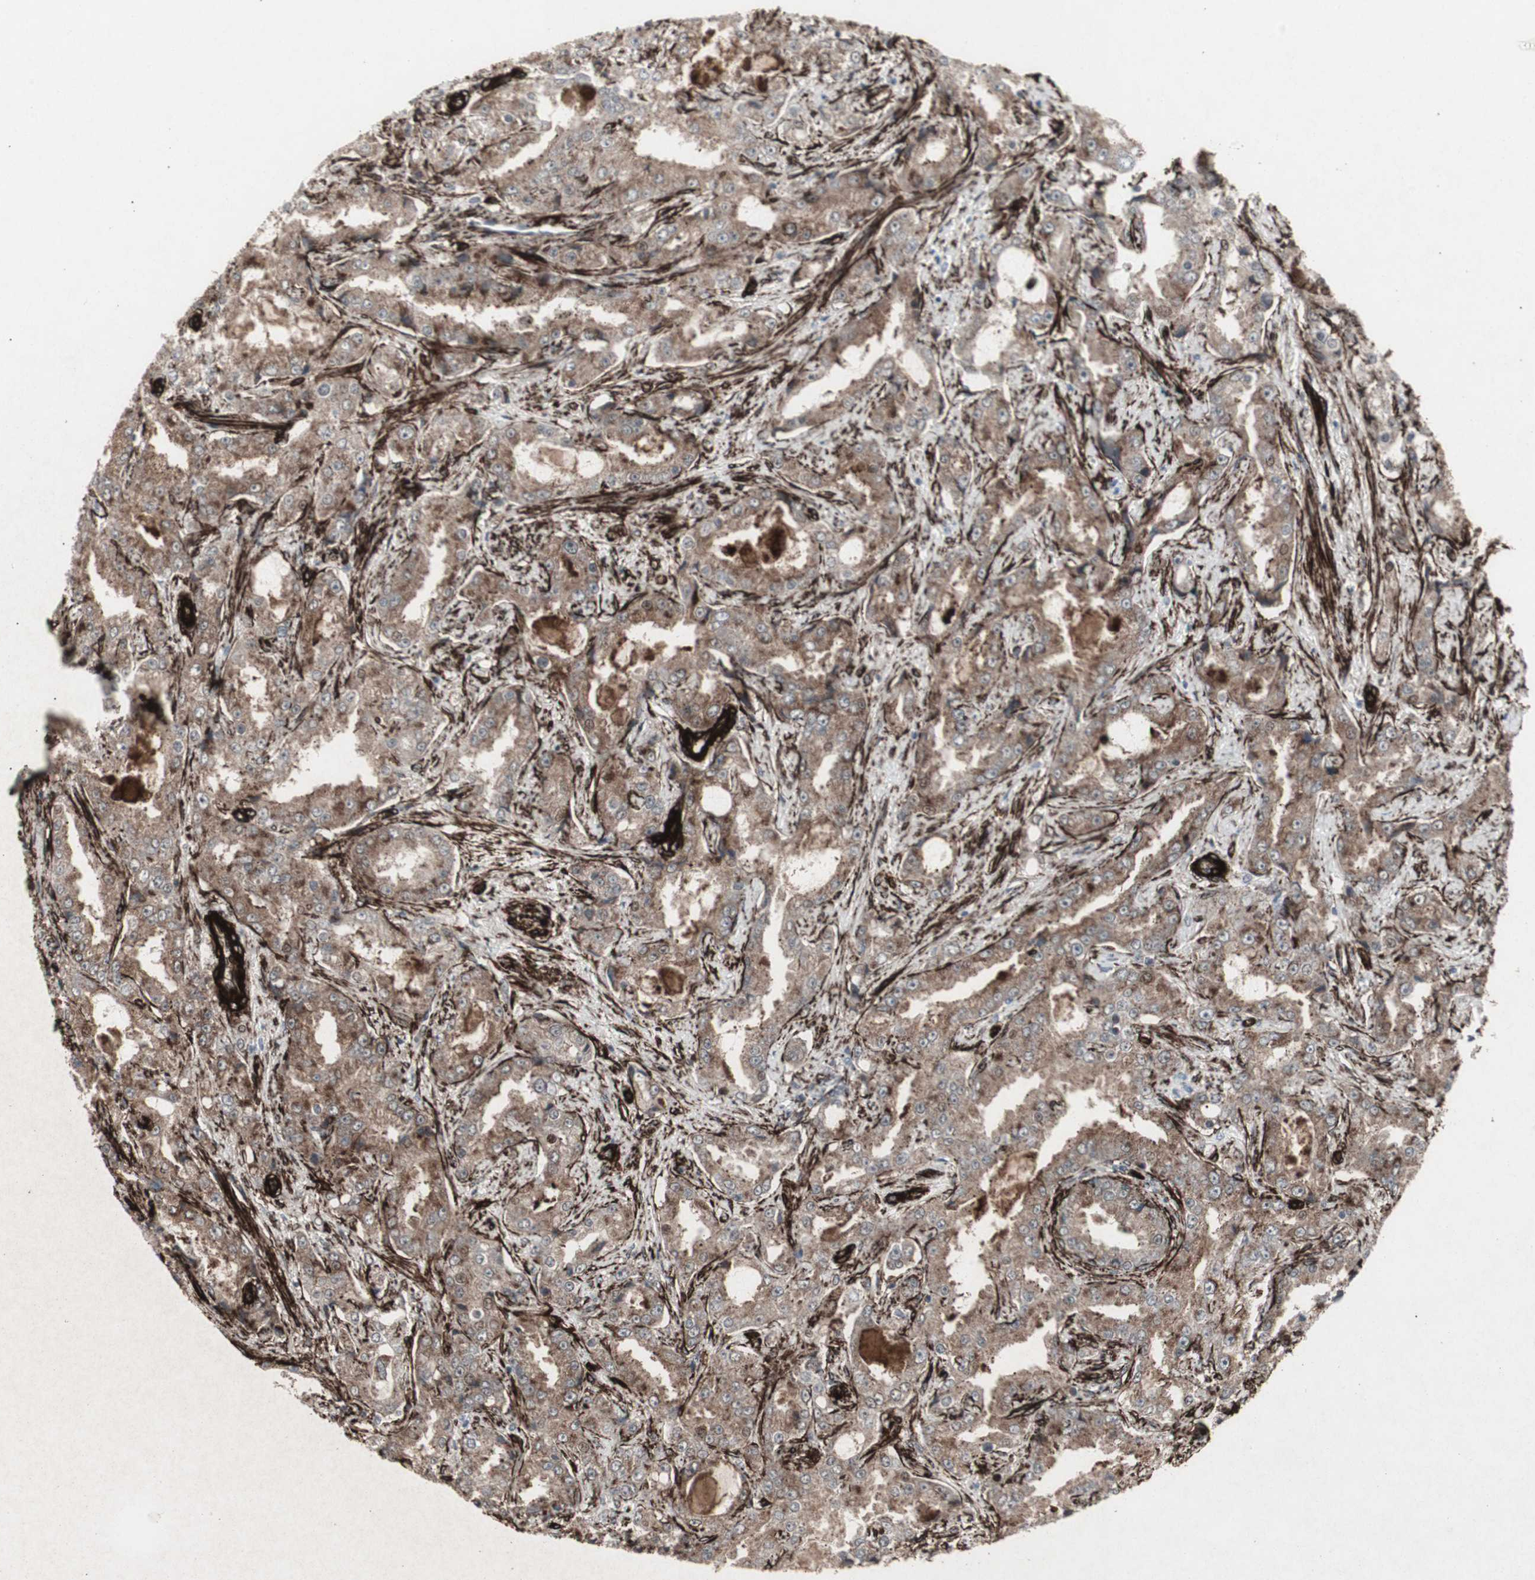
{"staining": {"intensity": "moderate", "quantity": ">75%", "location": "cytoplasmic/membranous"}, "tissue": "prostate cancer", "cell_type": "Tumor cells", "image_type": "cancer", "snomed": [{"axis": "morphology", "description": "Adenocarcinoma, High grade"}, {"axis": "topography", "description": "Prostate"}], "caption": "Human prostate high-grade adenocarcinoma stained with a brown dye shows moderate cytoplasmic/membranous positive positivity in about >75% of tumor cells.", "gene": "PDGFA", "patient": {"sex": "male", "age": 73}}